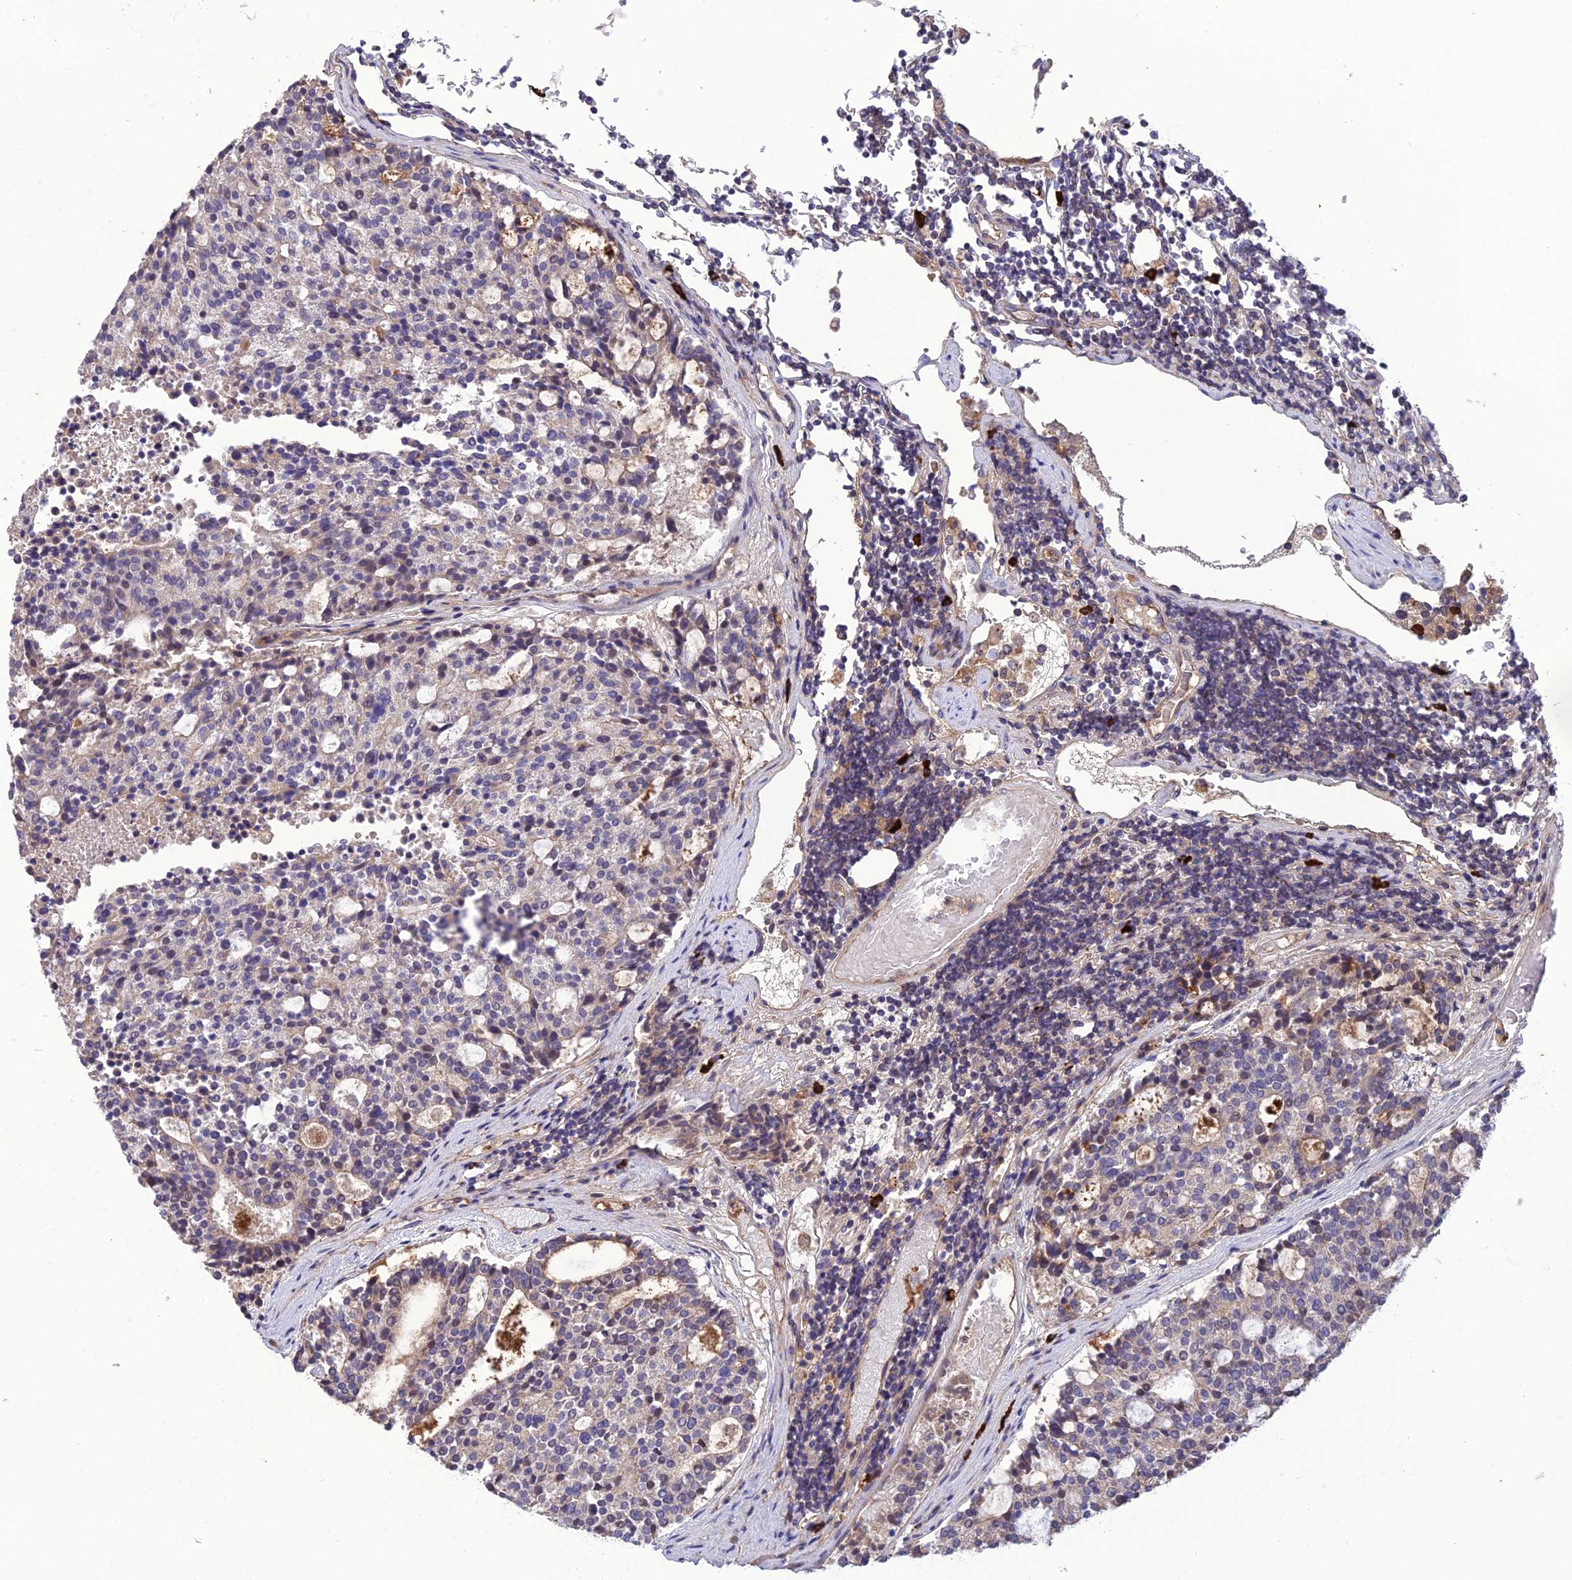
{"staining": {"intensity": "weak", "quantity": "<25%", "location": "cytoplasmic/membranous"}, "tissue": "carcinoid", "cell_type": "Tumor cells", "image_type": "cancer", "snomed": [{"axis": "morphology", "description": "Carcinoid, malignant, NOS"}, {"axis": "topography", "description": "Pancreas"}], "caption": "The histopathology image displays no staining of tumor cells in carcinoid.", "gene": "MIOS", "patient": {"sex": "female", "age": 54}}